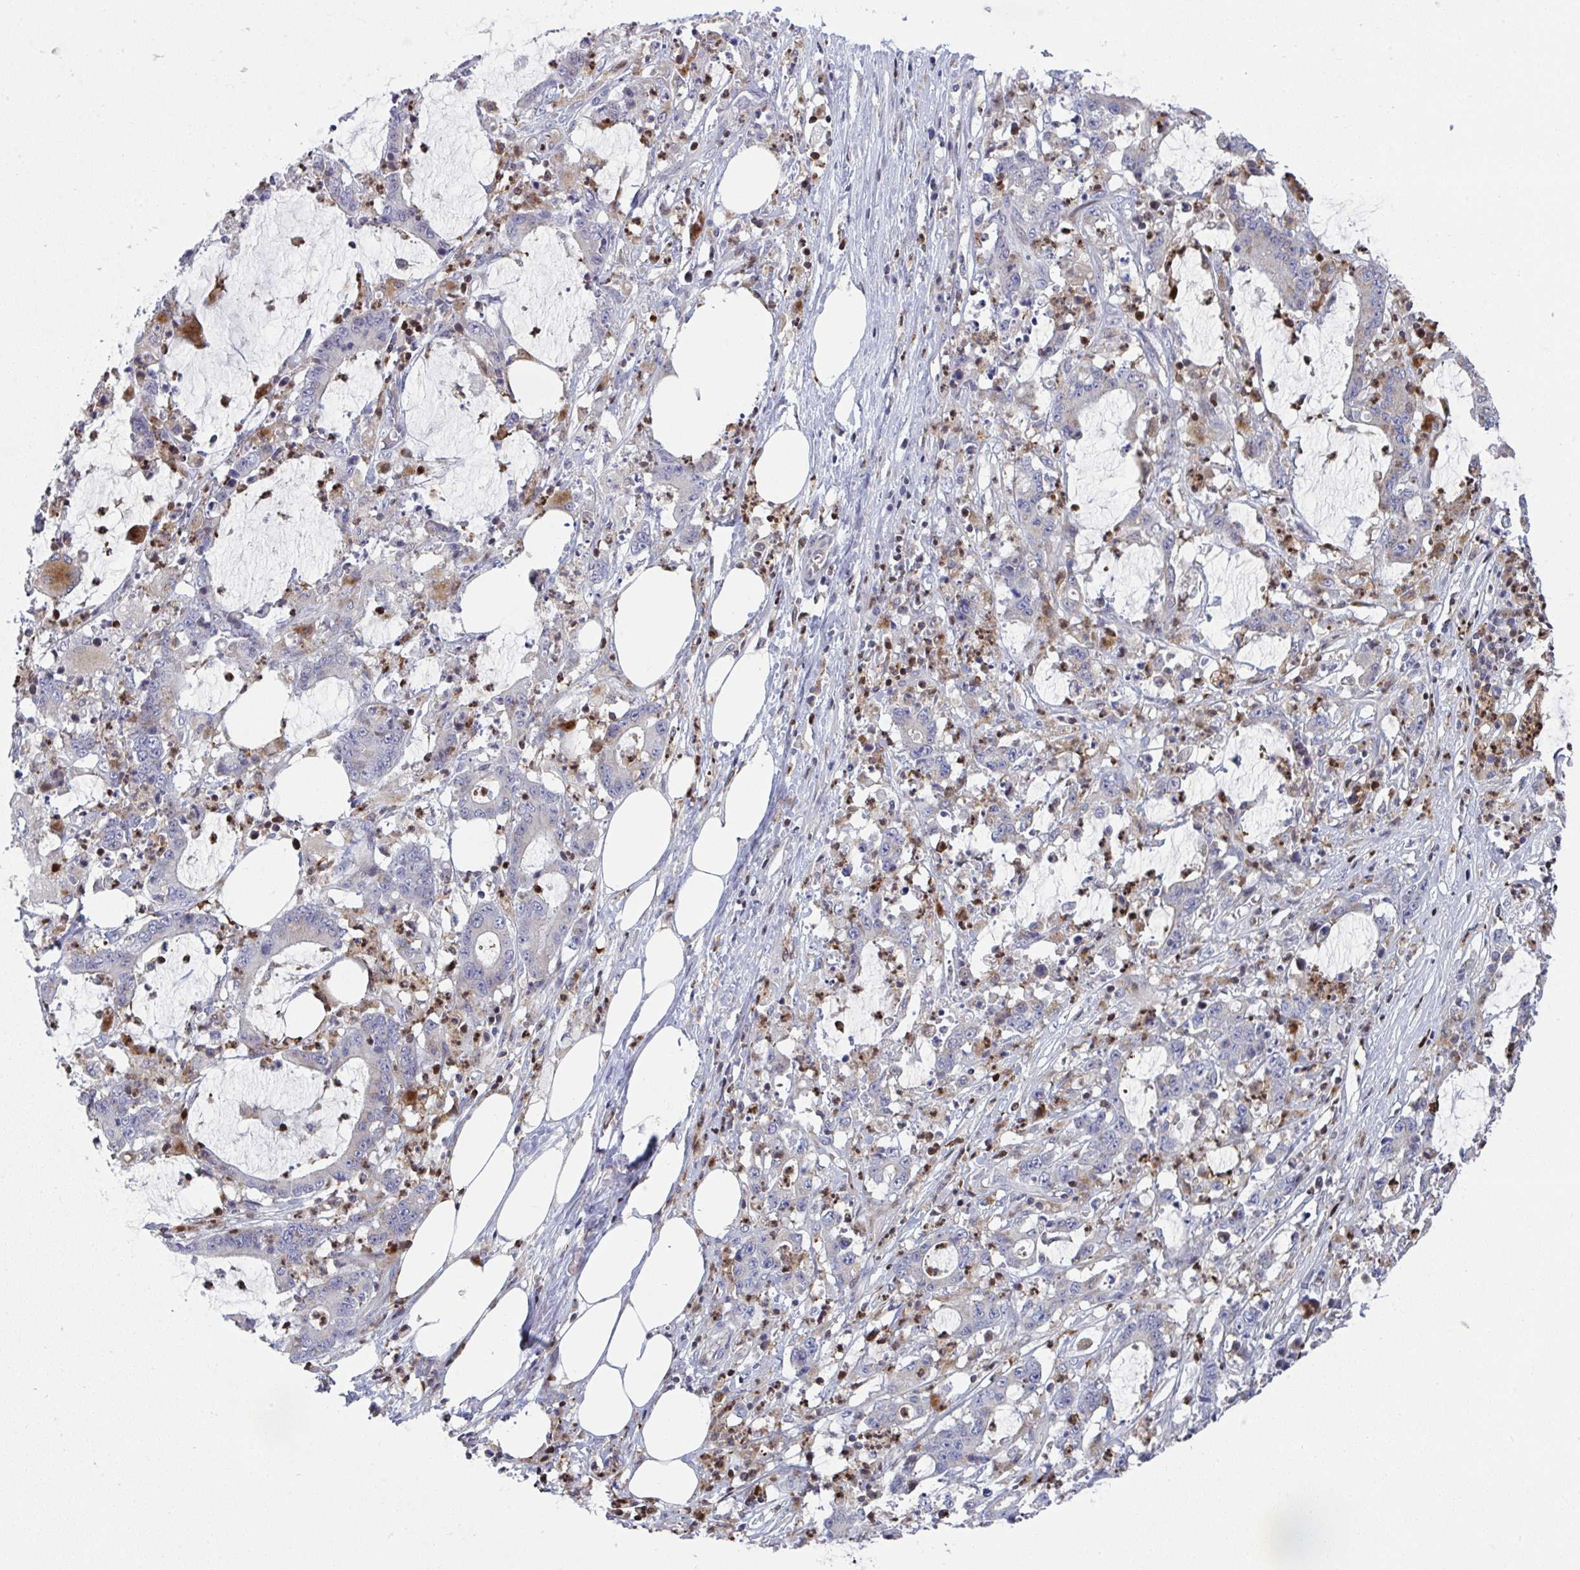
{"staining": {"intensity": "moderate", "quantity": "<25%", "location": "cytoplasmic/membranous"}, "tissue": "stomach cancer", "cell_type": "Tumor cells", "image_type": "cancer", "snomed": [{"axis": "morphology", "description": "Adenocarcinoma, NOS"}, {"axis": "topography", "description": "Stomach, upper"}], "caption": "Tumor cells show low levels of moderate cytoplasmic/membranous expression in about <25% of cells in human stomach cancer.", "gene": "AOC2", "patient": {"sex": "male", "age": 68}}